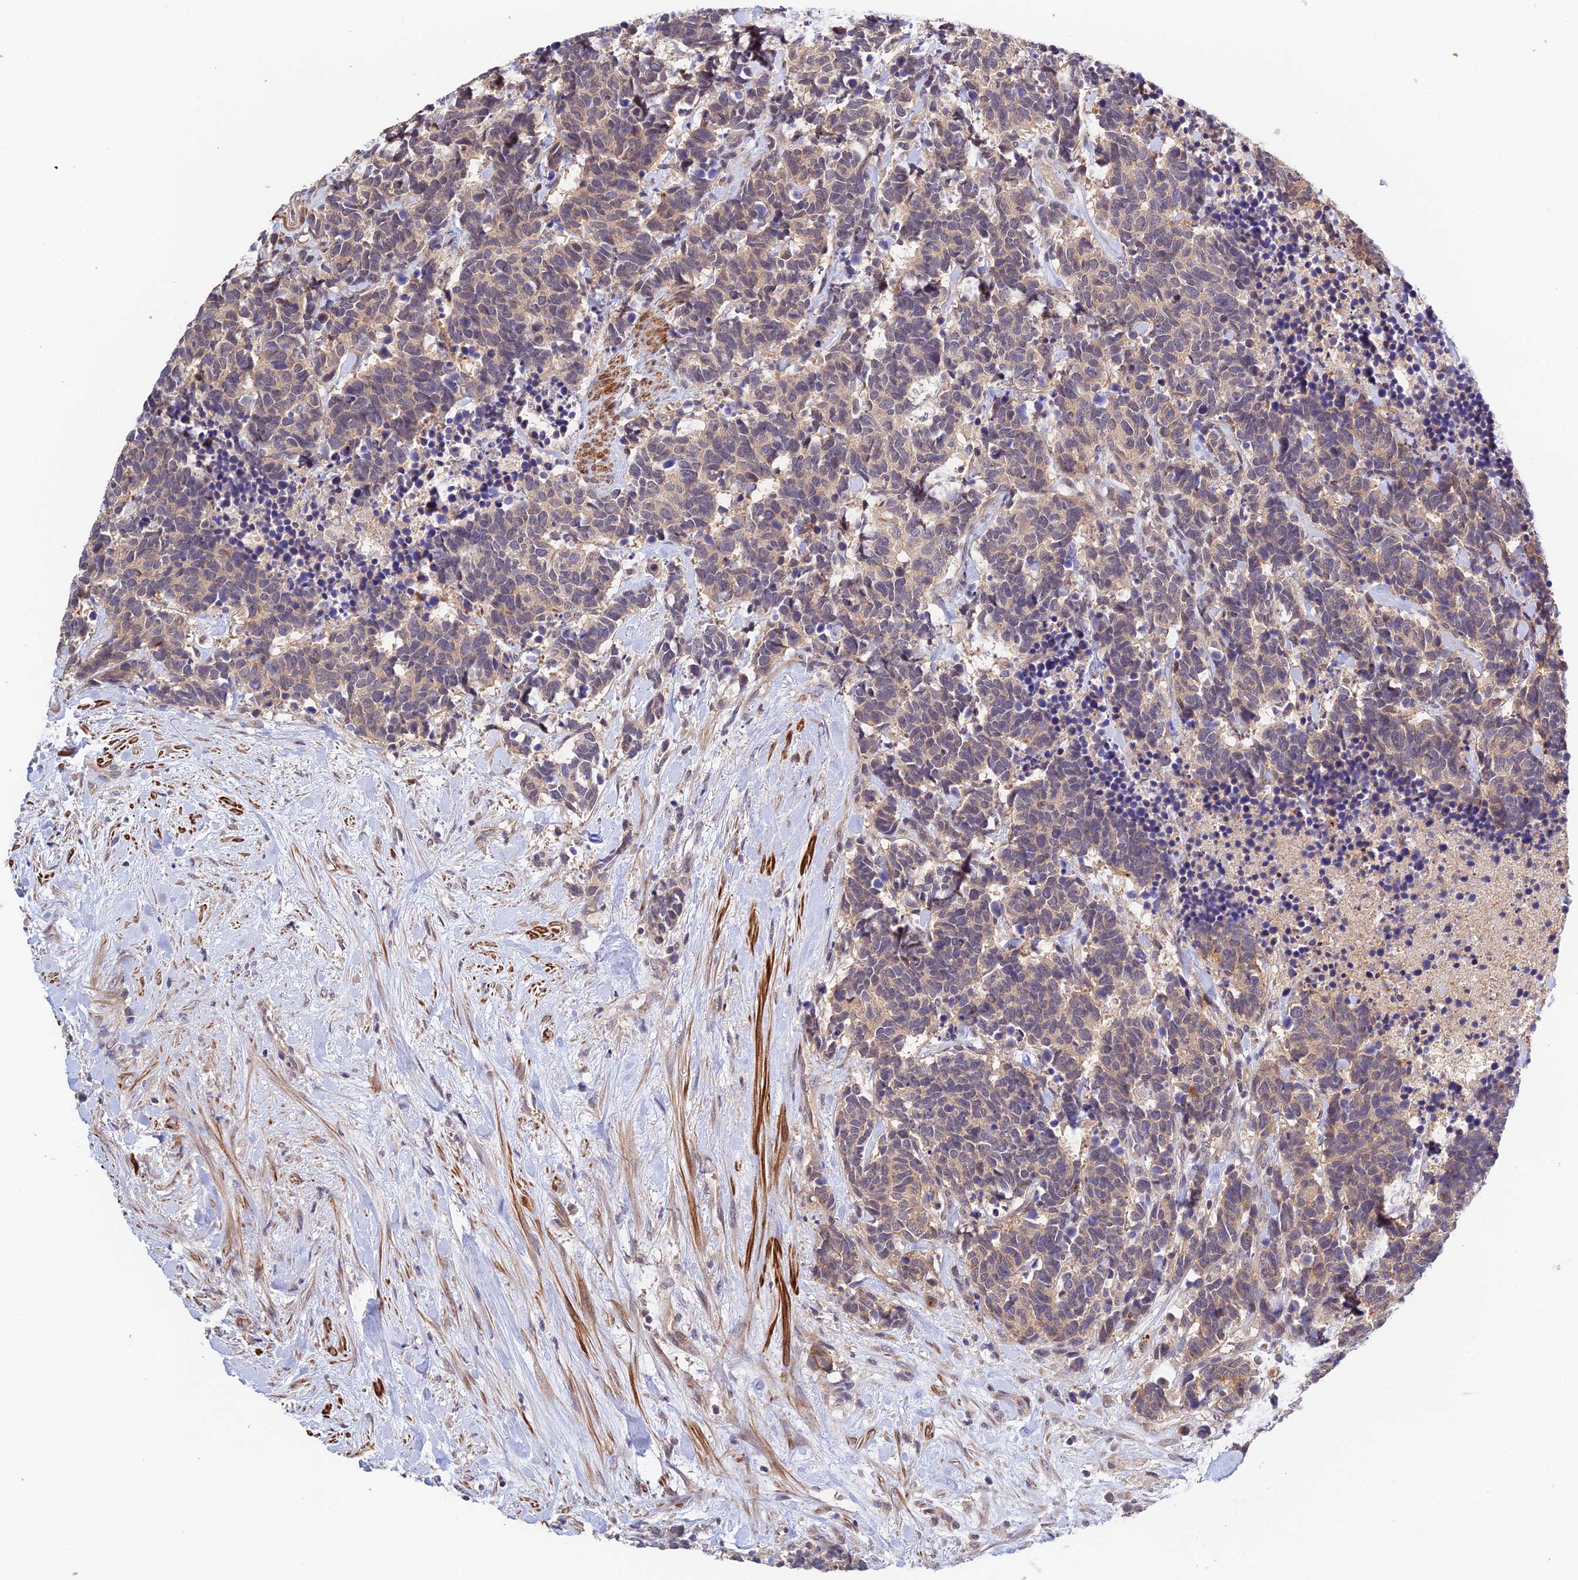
{"staining": {"intensity": "weak", "quantity": "<25%", "location": "cytoplasmic/membranous"}, "tissue": "carcinoid", "cell_type": "Tumor cells", "image_type": "cancer", "snomed": [{"axis": "morphology", "description": "Carcinoma, NOS"}, {"axis": "morphology", "description": "Carcinoid, malignant, NOS"}, {"axis": "topography", "description": "Prostate"}], "caption": "This histopathology image is of carcinoid stained with IHC to label a protein in brown with the nuclei are counter-stained blue. There is no expression in tumor cells.", "gene": "CWH43", "patient": {"sex": "male", "age": 57}}